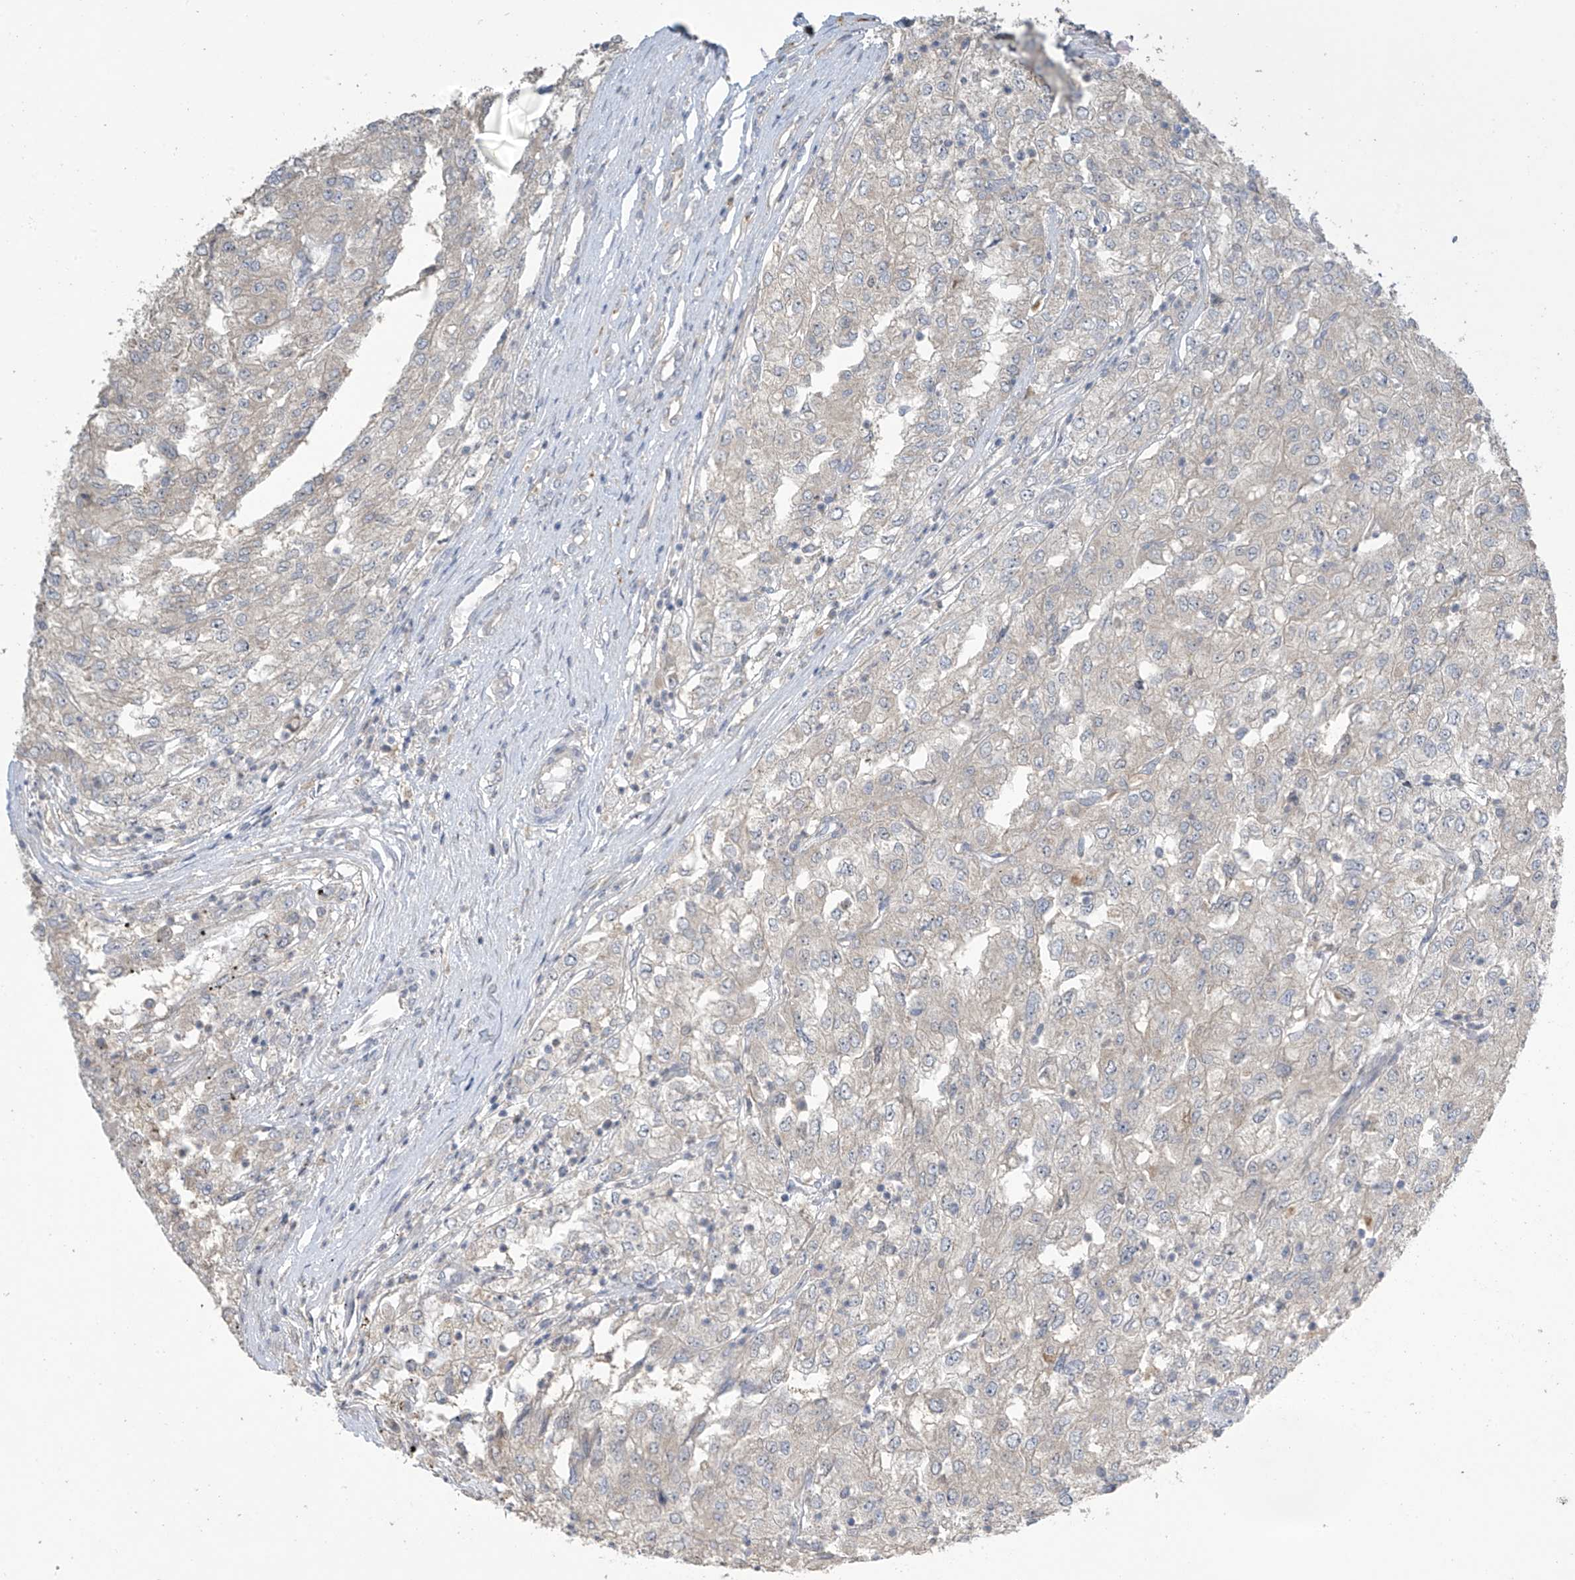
{"staining": {"intensity": "negative", "quantity": "none", "location": "none"}, "tissue": "renal cancer", "cell_type": "Tumor cells", "image_type": "cancer", "snomed": [{"axis": "morphology", "description": "Adenocarcinoma, NOS"}, {"axis": "topography", "description": "Kidney"}], "caption": "Photomicrograph shows no significant protein expression in tumor cells of renal adenocarcinoma.", "gene": "SLFN14", "patient": {"sex": "female", "age": 54}}